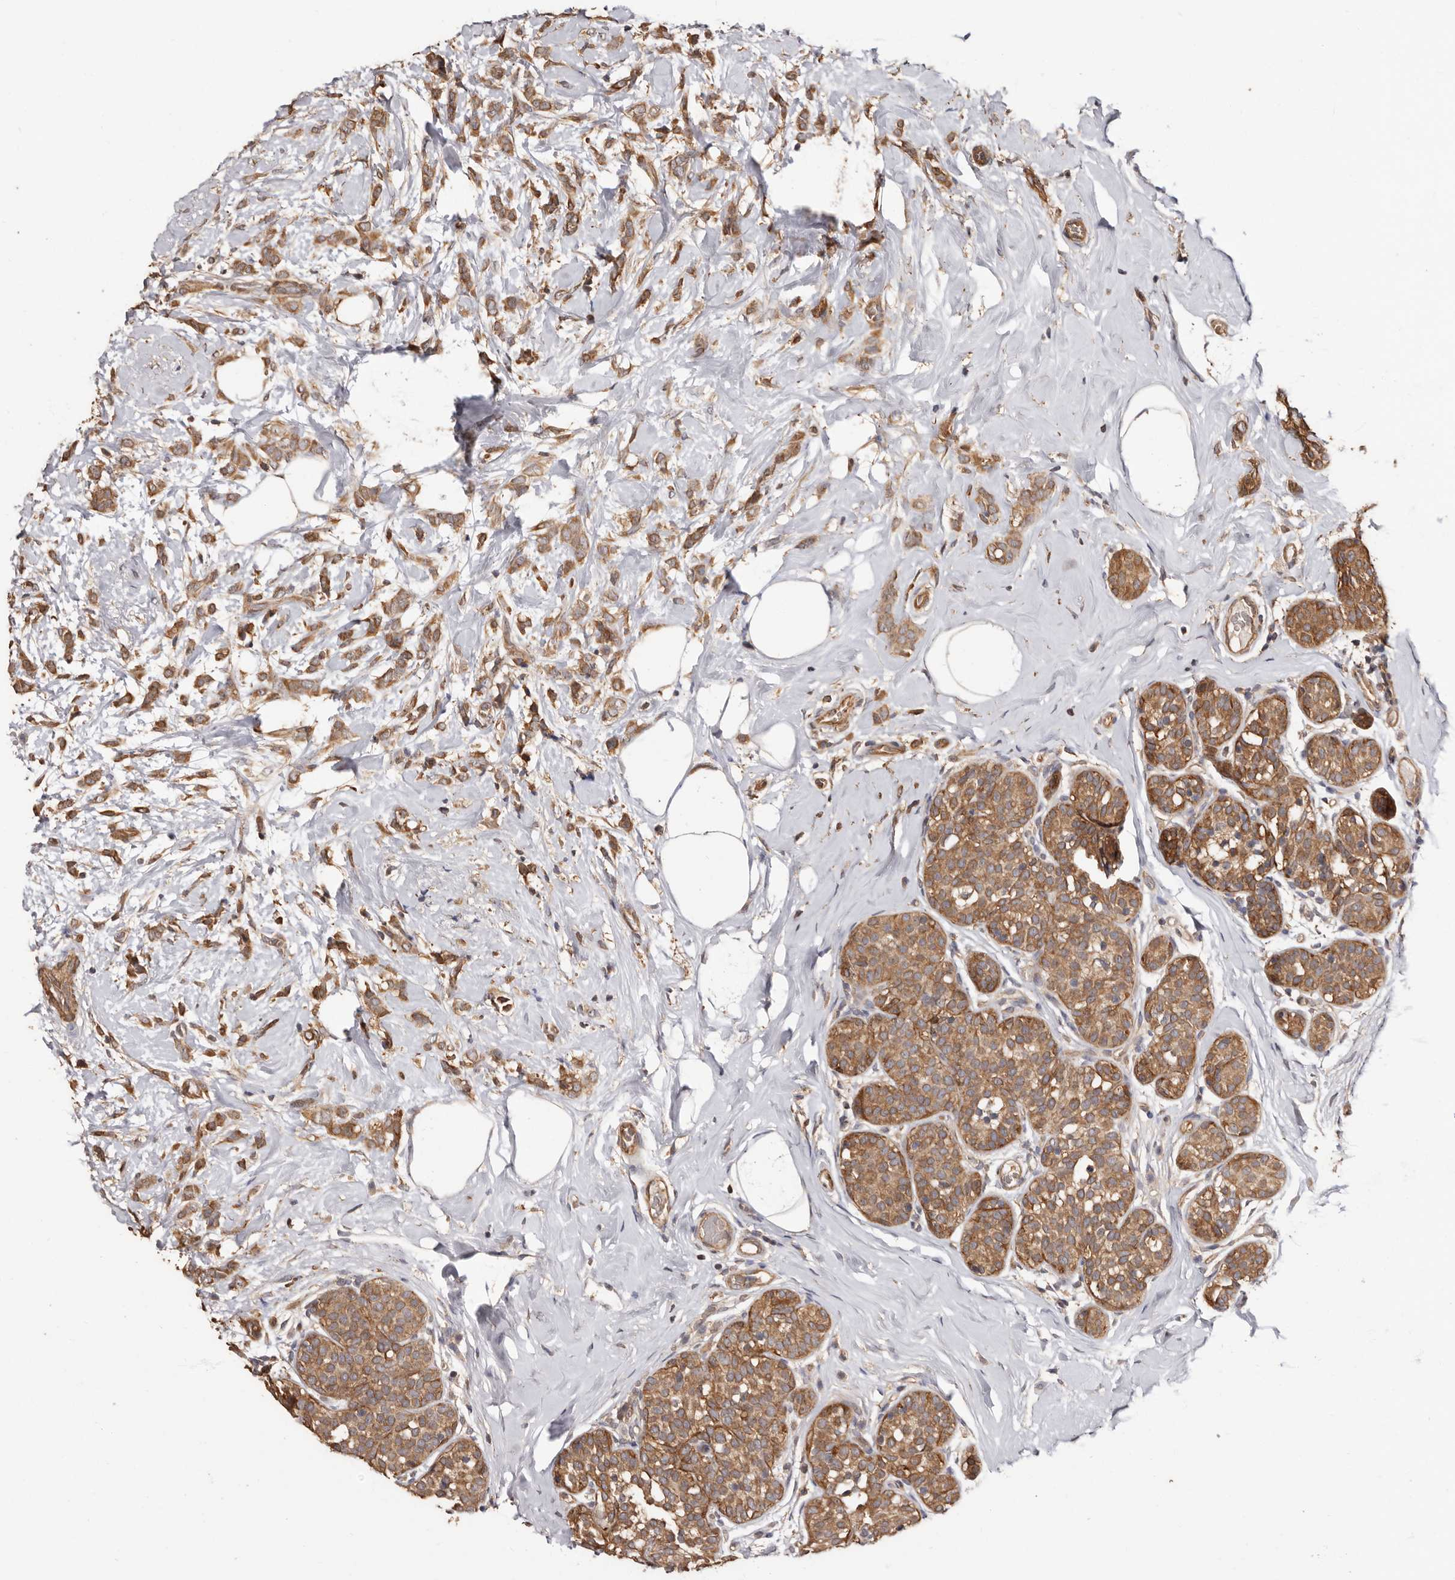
{"staining": {"intensity": "moderate", "quantity": ">75%", "location": "cytoplasmic/membranous"}, "tissue": "breast cancer", "cell_type": "Tumor cells", "image_type": "cancer", "snomed": [{"axis": "morphology", "description": "Lobular carcinoma, in situ"}, {"axis": "morphology", "description": "Lobular carcinoma"}, {"axis": "topography", "description": "Breast"}], "caption": "A micrograph showing moderate cytoplasmic/membranous positivity in about >75% of tumor cells in breast cancer, as visualized by brown immunohistochemical staining.", "gene": "COQ8B", "patient": {"sex": "female", "age": 41}}